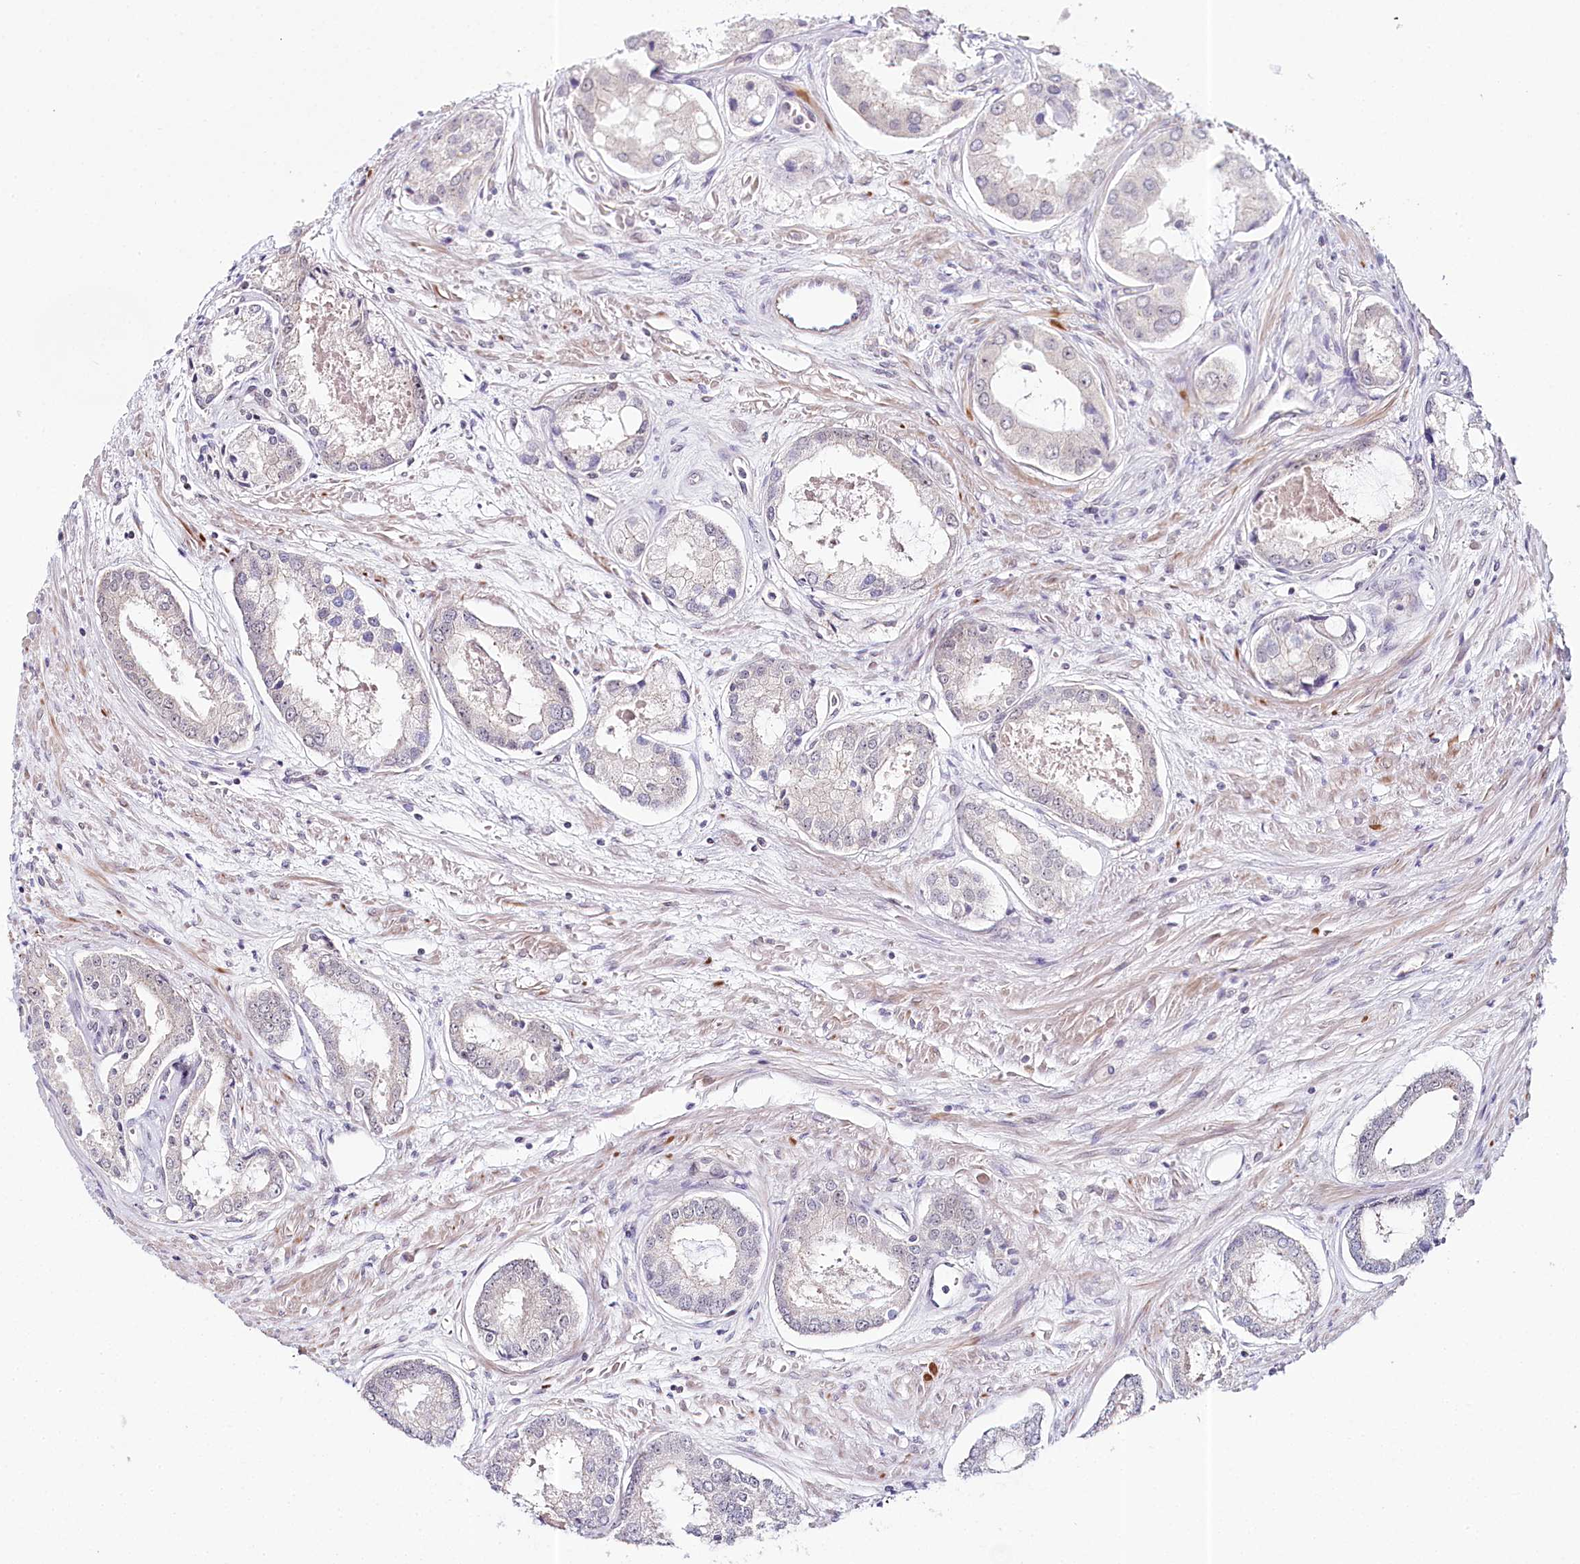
{"staining": {"intensity": "negative", "quantity": "none", "location": "none"}, "tissue": "prostate cancer", "cell_type": "Tumor cells", "image_type": "cancer", "snomed": [{"axis": "morphology", "description": "Adenocarcinoma, Low grade"}, {"axis": "topography", "description": "Prostate"}], "caption": "High magnification brightfield microscopy of prostate cancer stained with DAB (3,3'-diaminobenzidine) (brown) and counterstained with hematoxylin (blue): tumor cells show no significant positivity.", "gene": "AMTN", "patient": {"sex": "male", "age": 68}}